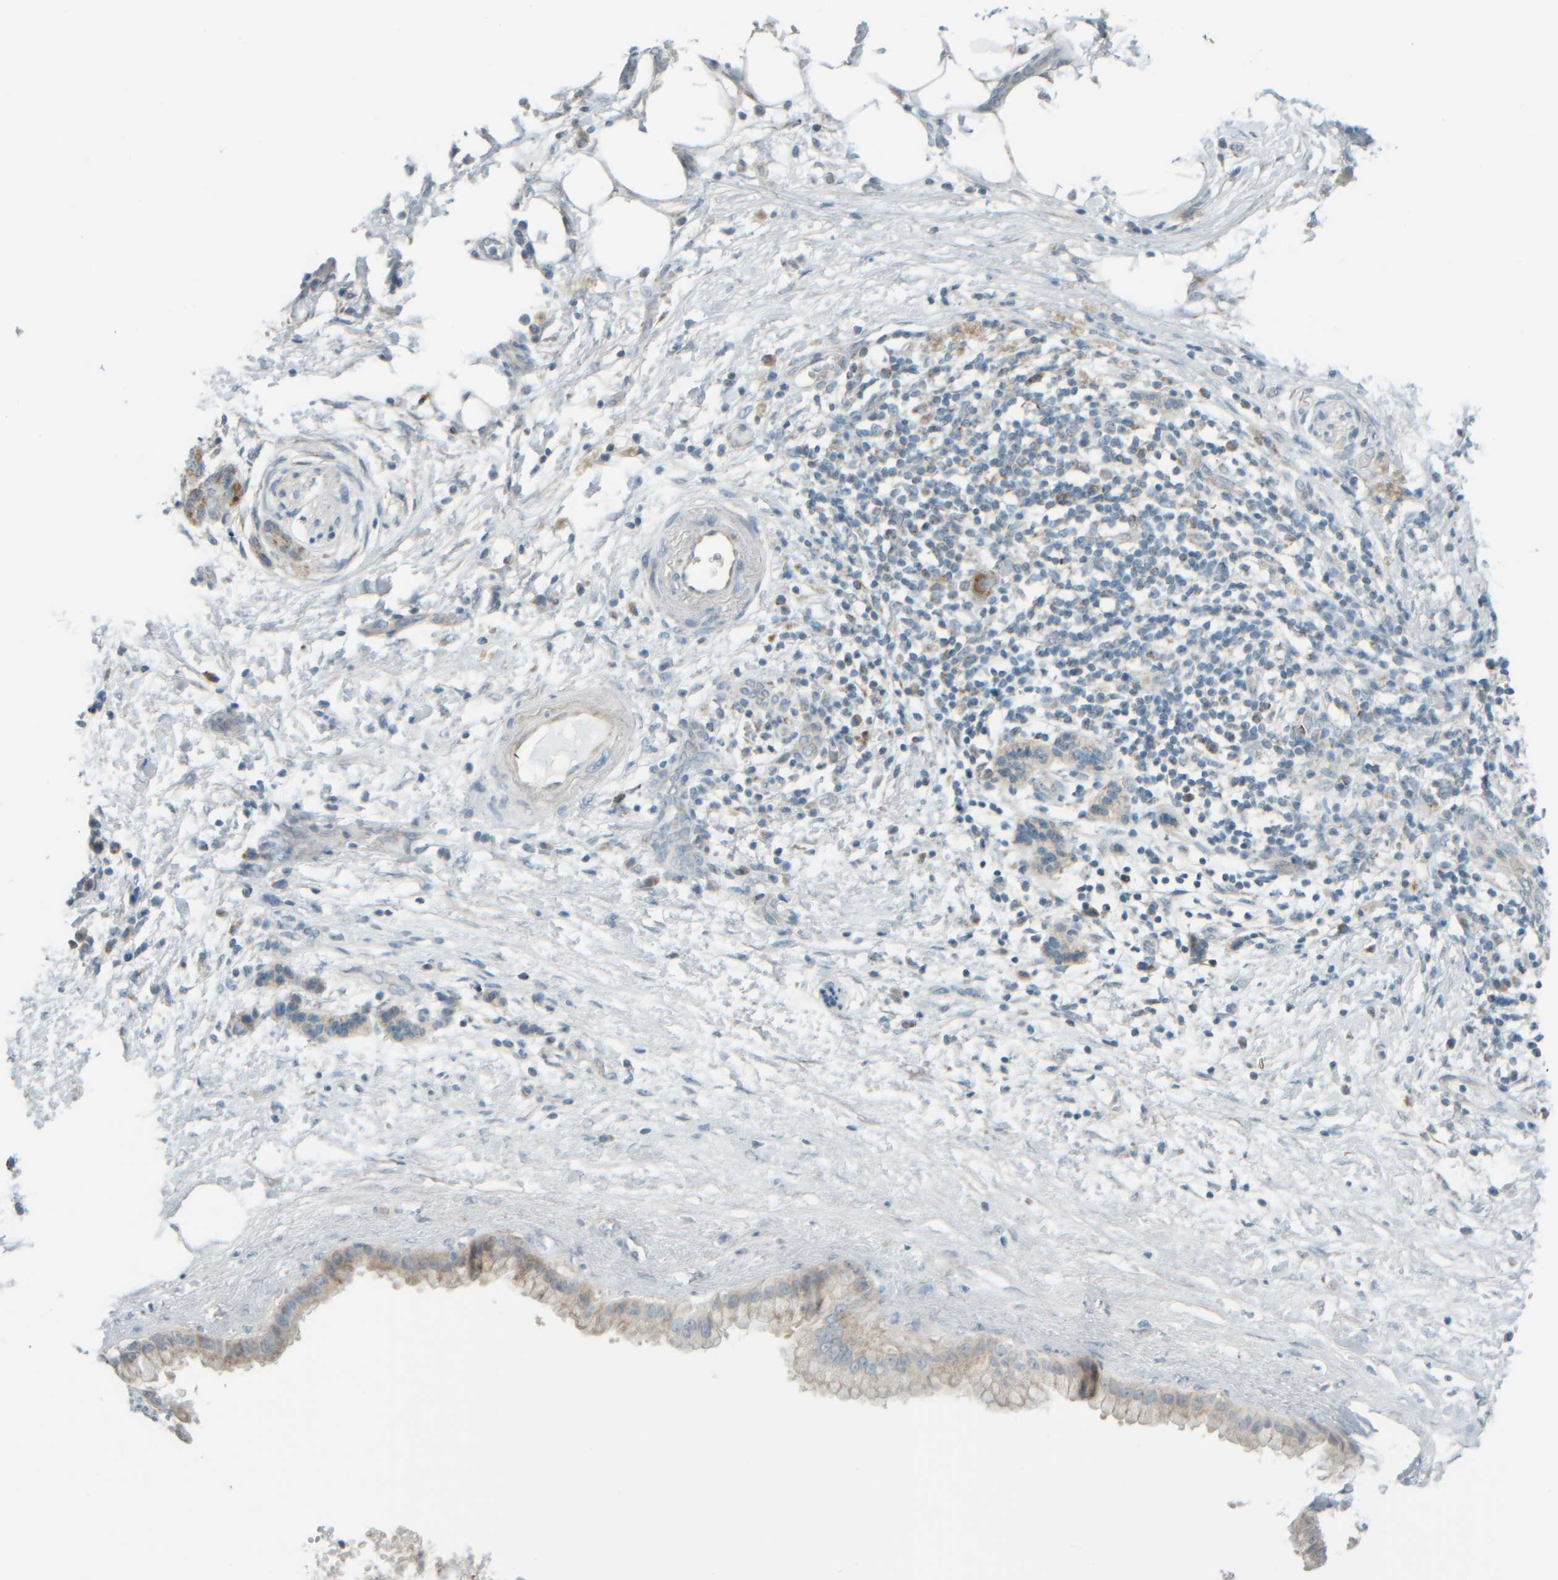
{"staining": {"intensity": "weak", "quantity": "25%-75%", "location": "cytoplasmic/membranous"}, "tissue": "pancreatic cancer", "cell_type": "Tumor cells", "image_type": "cancer", "snomed": [{"axis": "morphology", "description": "Adenocarcinoma, NOS"}, {"axis": "topography", "description": "Pancreas"}], "caption": "There is low levels of weak cytoplasmic/membranous positivity in tumor cells of pancreatic adenocarcinoma, as demonstrated by immunohistochemical staining (brown color).", "gene": "PTGES3L-AARSD1", "patient": {"sex": "female", "age": 78}}